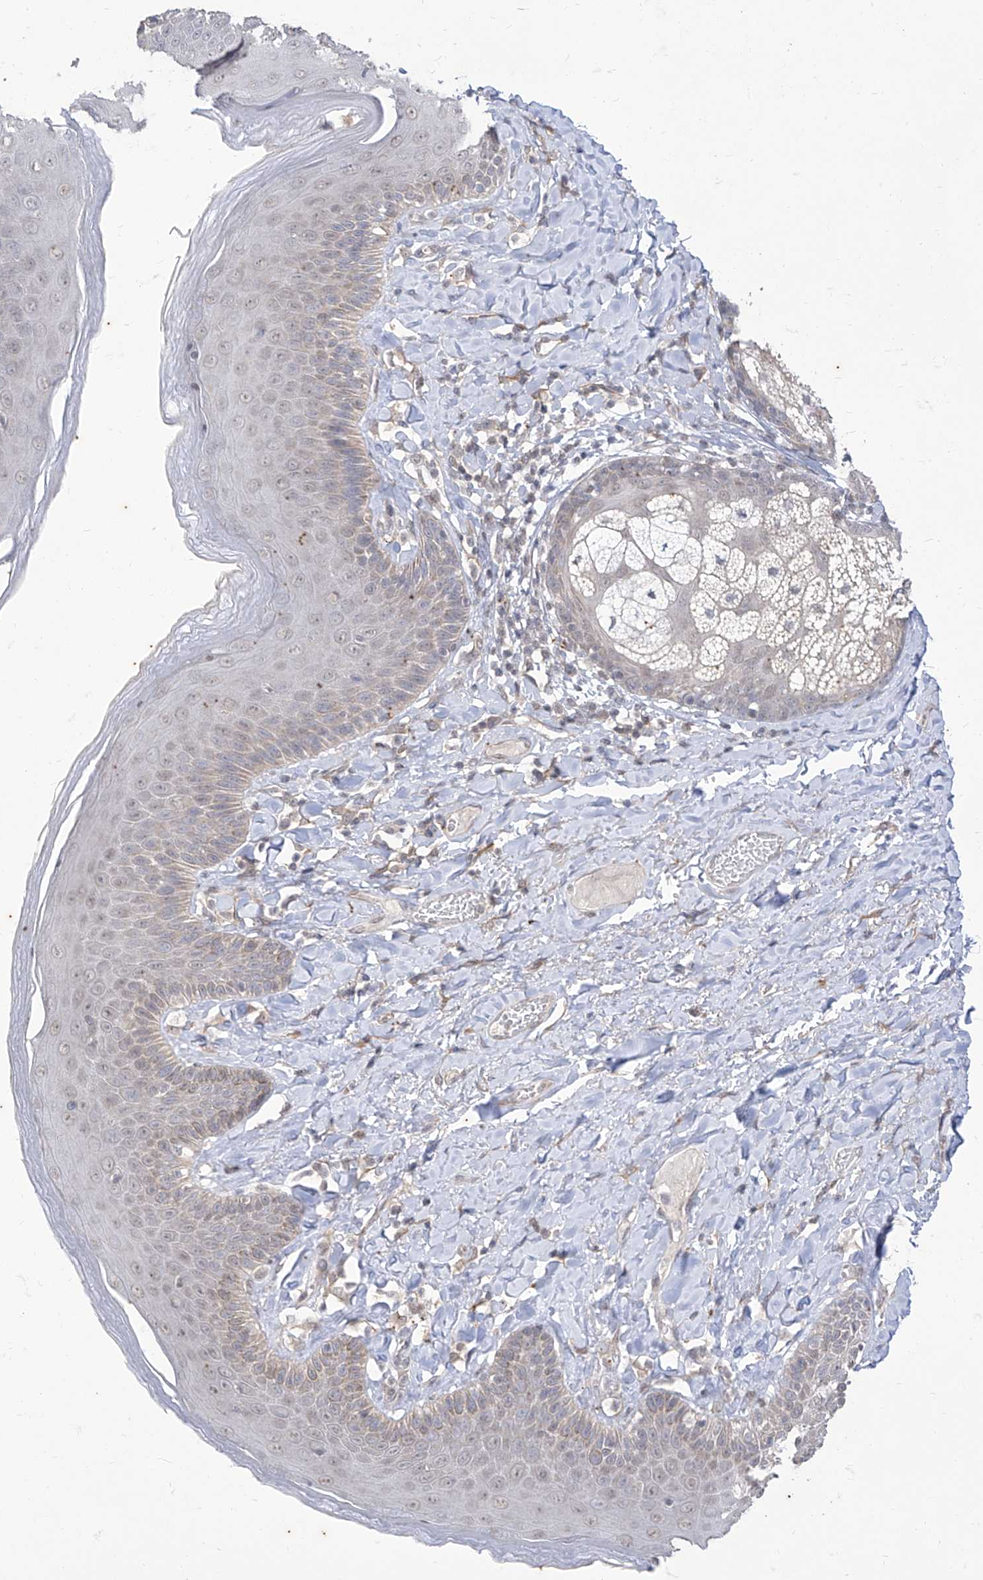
{"staining": {"intensity": "moderate", "quantity": "<25%", "location": "cytoplasmic/membranous"}, "tissue": "skin", "cell_type": "Epidermal cells", "image_type": "normal", "snomed": [{"axis": "morphology", "description": "Normal tissue, NOS"}, {"axis": "topography", "description": "Anal"}], "caption": "Epidermal cells exhibit moderate cytoplasmic/membranous positivity in approximately <25% of cells in benign skin.", "gene": "PHF20L1", "patient": {"sex": "male", "age": 69}}